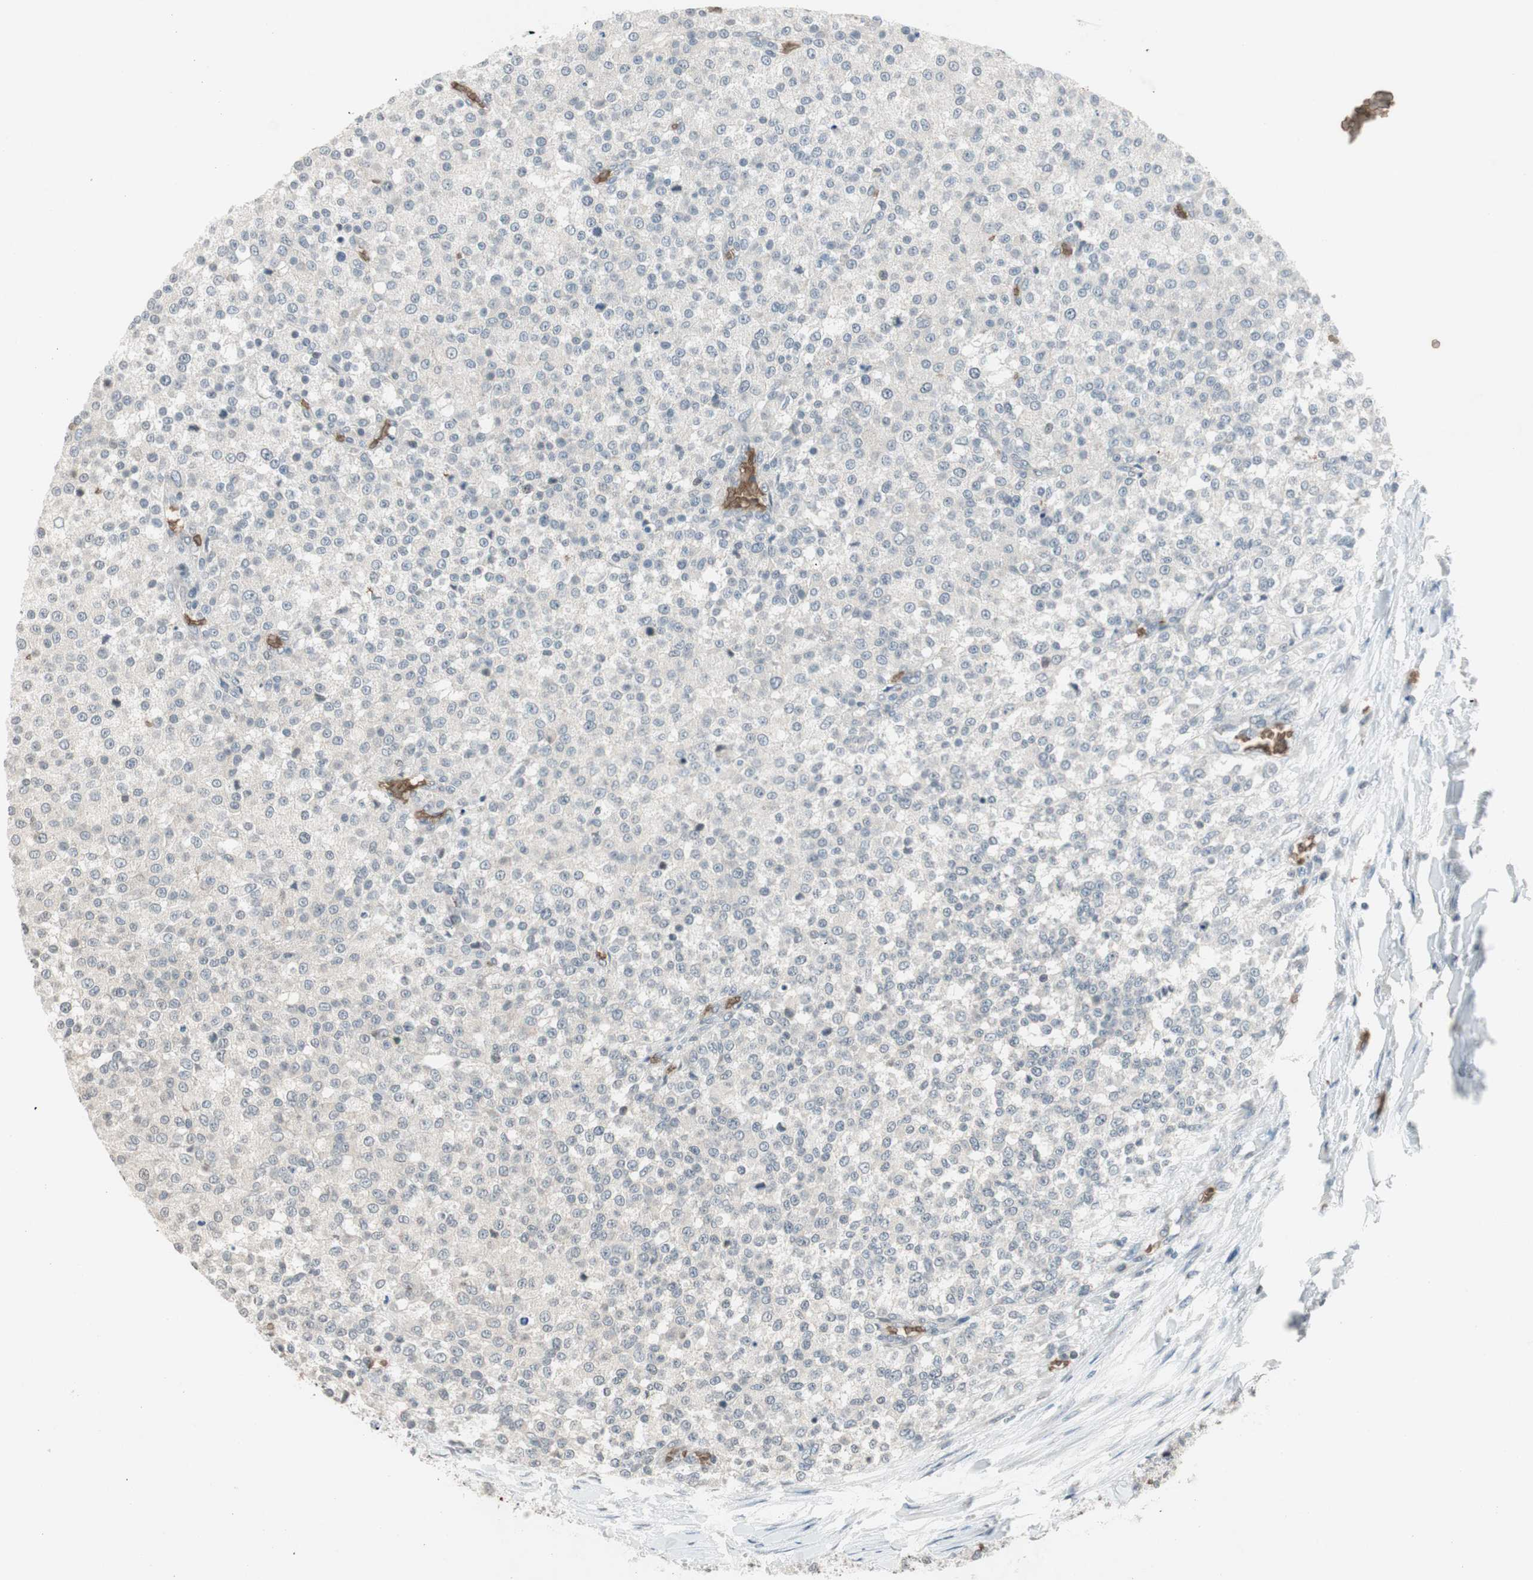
{"staining": {"intensity": "negative", "quantity": "none", "location": "none"}, "tissue": "testis cancer", "cell_type": "Tumor cells", "image_type": "cancer", "snomed": [{"axis": "morphology", "description": "Seminoma, NOS"}, {"axis": "topography", "description": "Testis"}], "caption": "The histopathology image reveals no staining of tumor cells in testis cancer (seminoma).", "gene": "GYPC", "patient": {"sex": "male", "age": 59}}